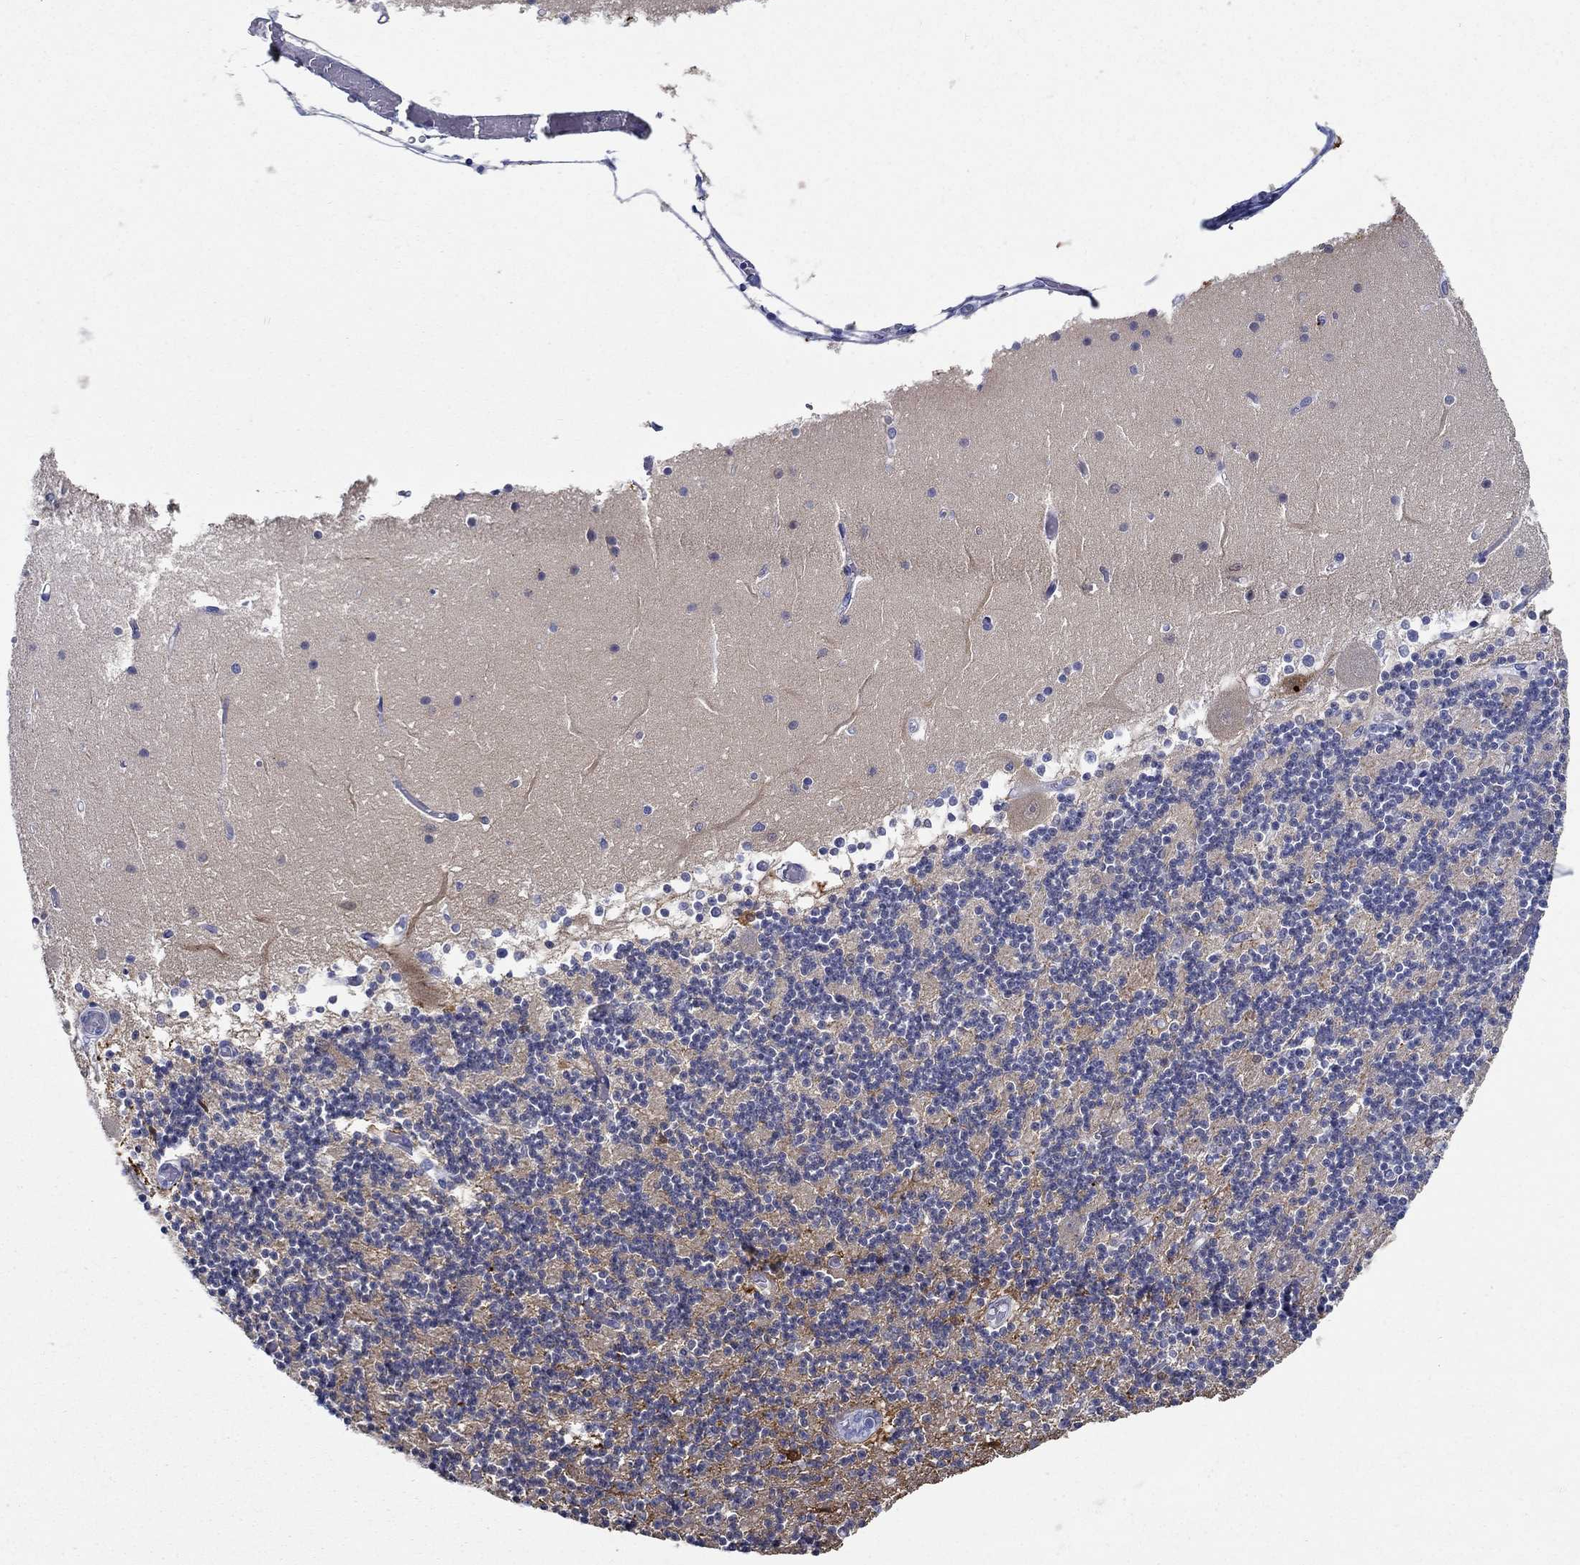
{"staining": {"intensity": "moderate", "quantity": "<25%", "location": "cytoplasmic/membranous"}, "tissue": "cerebellum", "cell_type": "Cells in granular layer", "image_type": "normal", "snomed": [{"axis": "morphology", "description": "Normal tissue, NOS"}, {"axis": "topography", "description": "Cerebellum"}], "caption": "Cerebellum stained for a protein (brown) shows moderate cytoplasmic/membranous positive positivity in approximately <25% of cells in granular layer.", "gene": "FBXO2", "patient": {"sex": "female", "age": 28}}